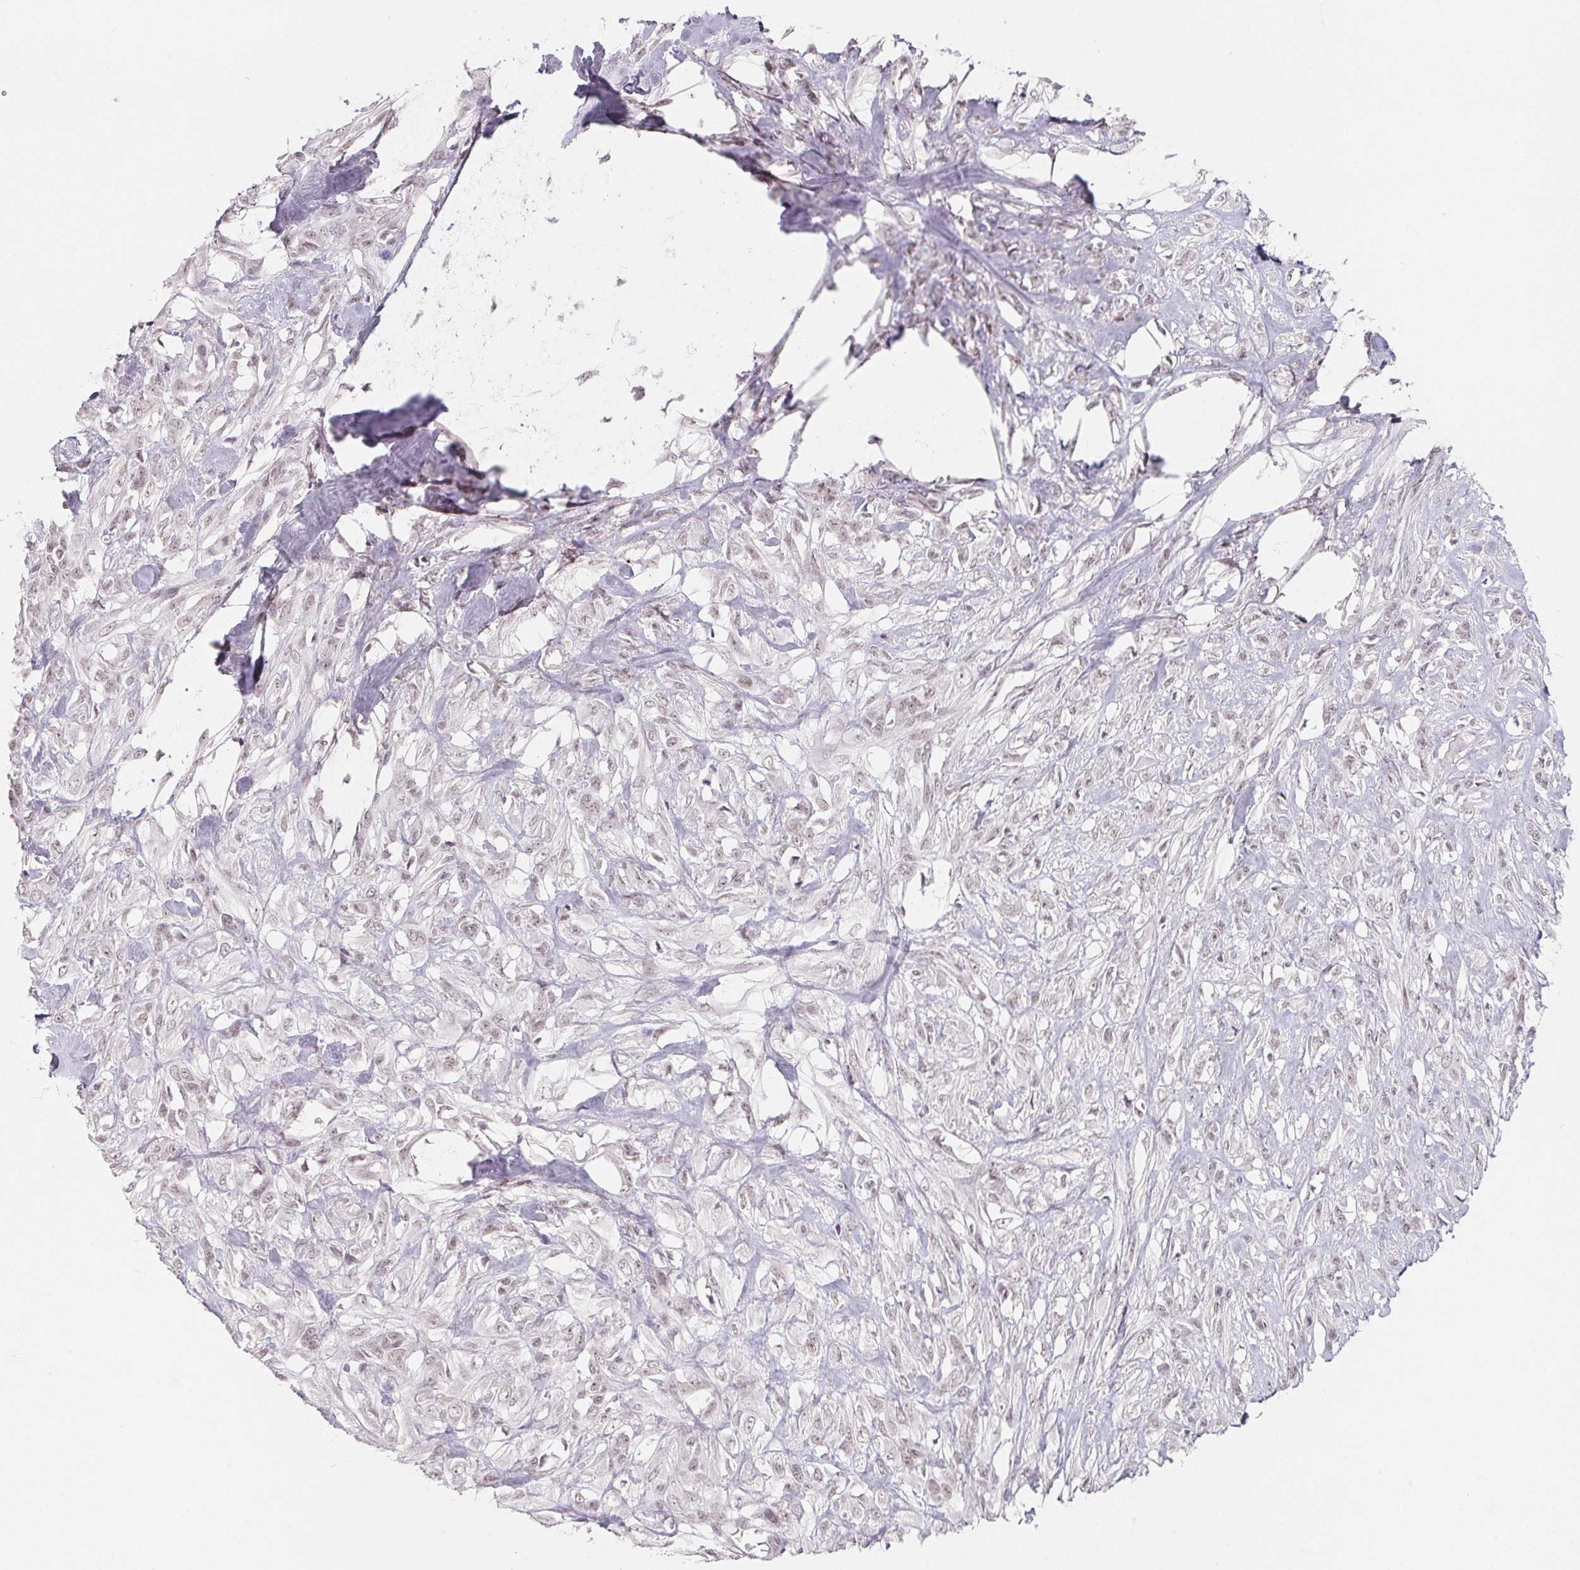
{"staining": {"intensity": "weak", "quantity": "<25%", "location": "nuclear"}, "tissue": "skin cancer", "cell_type": "Tumor cells", "image_type": "cancer", "snomed": [{"axis": "morphology", "description": "Squamous cell carcinoma, NOS"}, {"axis": "topography", "description": "Skin"}], "caption": "The immunohistochemistry (IHC) histopathology image has no significant staining in tumor cells of skin cancer (squamous cell carcinoma) tissue. (Immunohistochemistry (ihc), brightfield microscopy, high magnification).", "gene": "NXF3", "patient": {"sex": "female", "age": 59}}